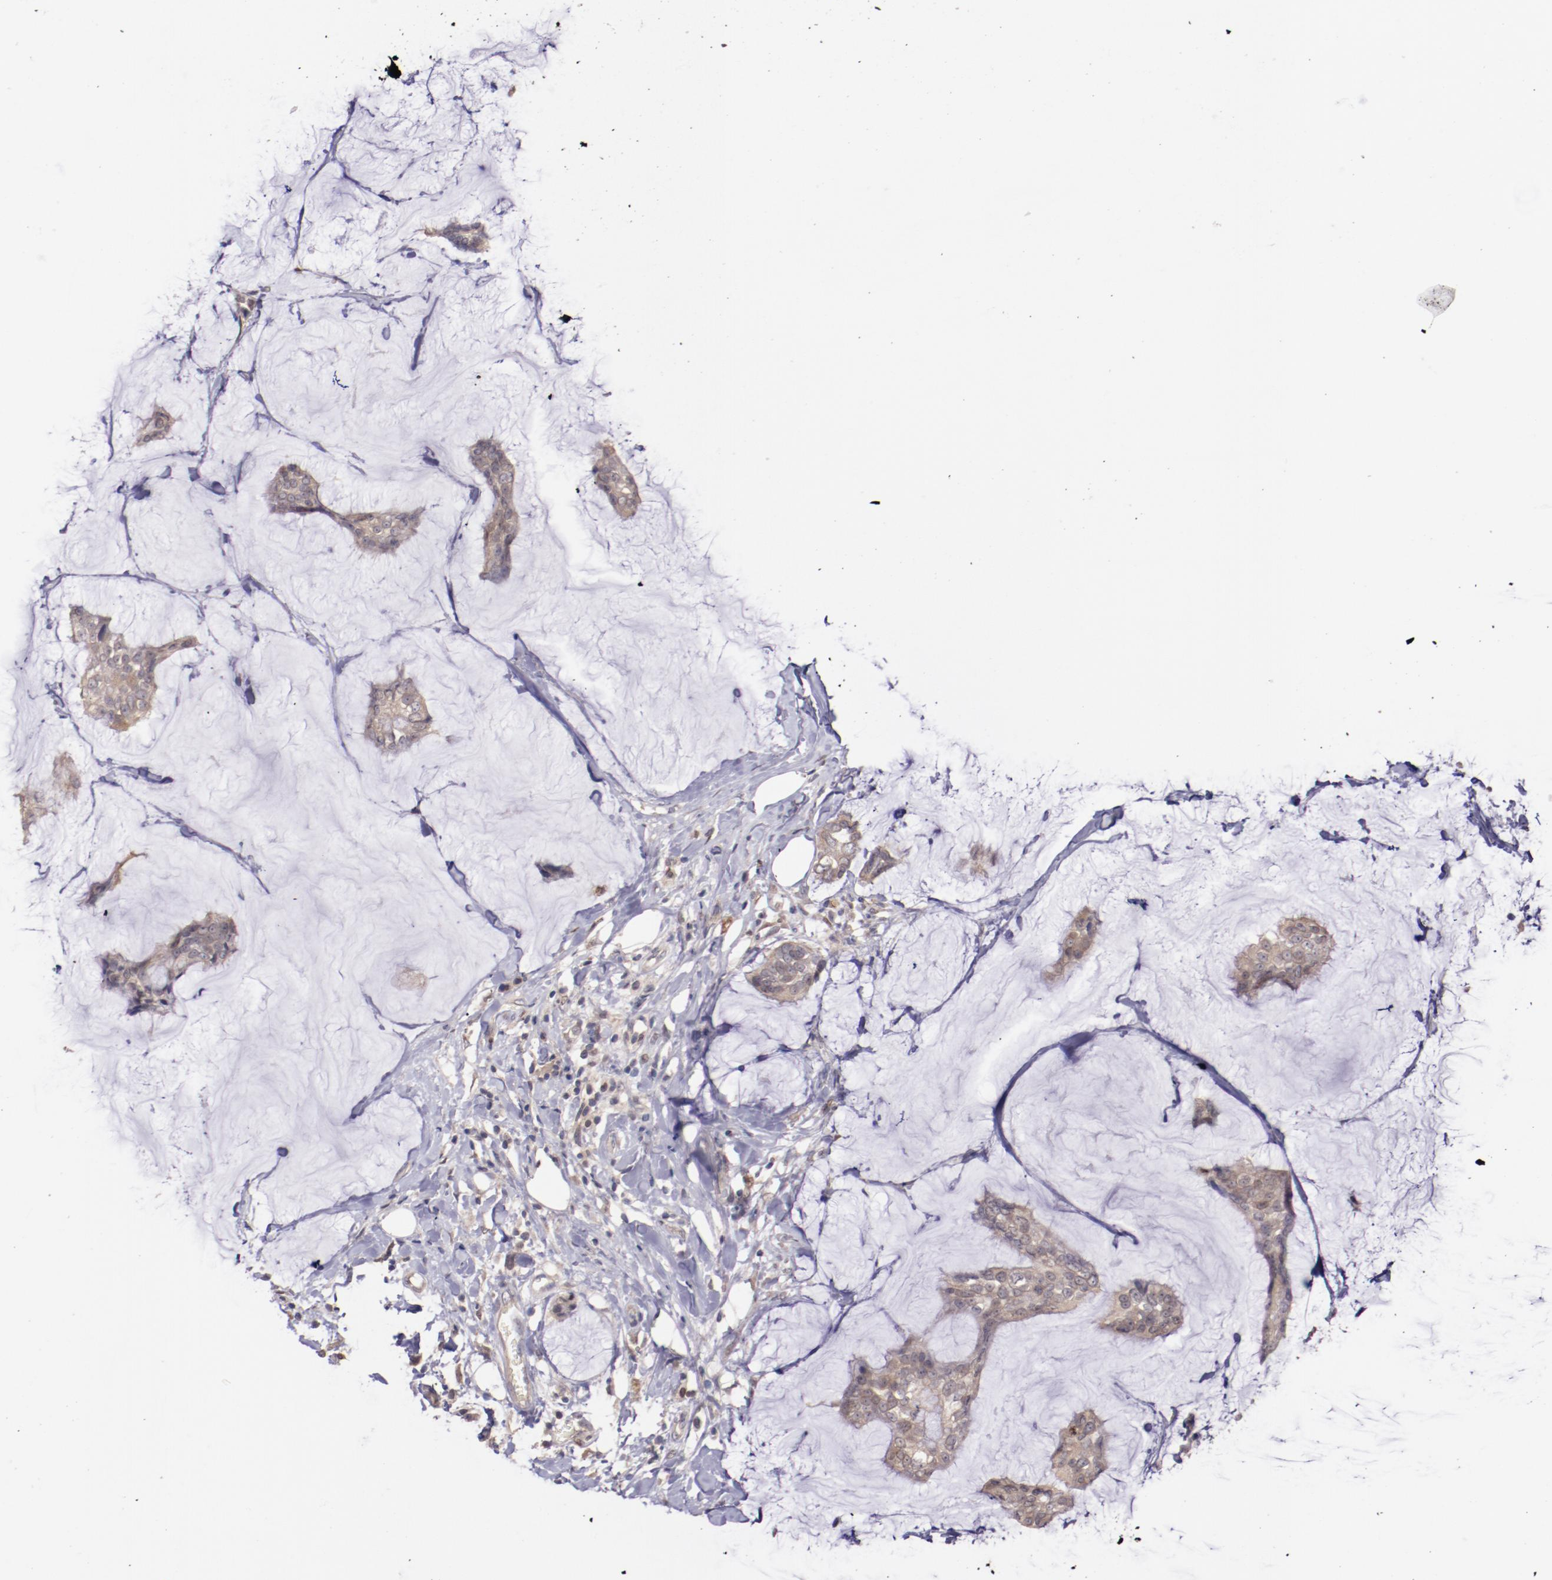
{"staining": {"intensity": "weak", "quantity": ">75%", "location": "cytoplasmic/membranous"}, "tissue": "breast cancer", "cell_type": "Tumor cells", "image_type": "cancer", "snomed": [{"axis": "morphology", "description": "Duct carcinoma"}, {"axis": "topography", "description": "Breast"}], "caption": "Weak cytoplasmic/membranous positivity for a protein is identified in approximately >75% of tumor cells of intraductal carcinoma (breast) using immunohistochemistry (IHC).", "gene": "NUP62CL", "patient": {"sex": "female", "age": 93}}